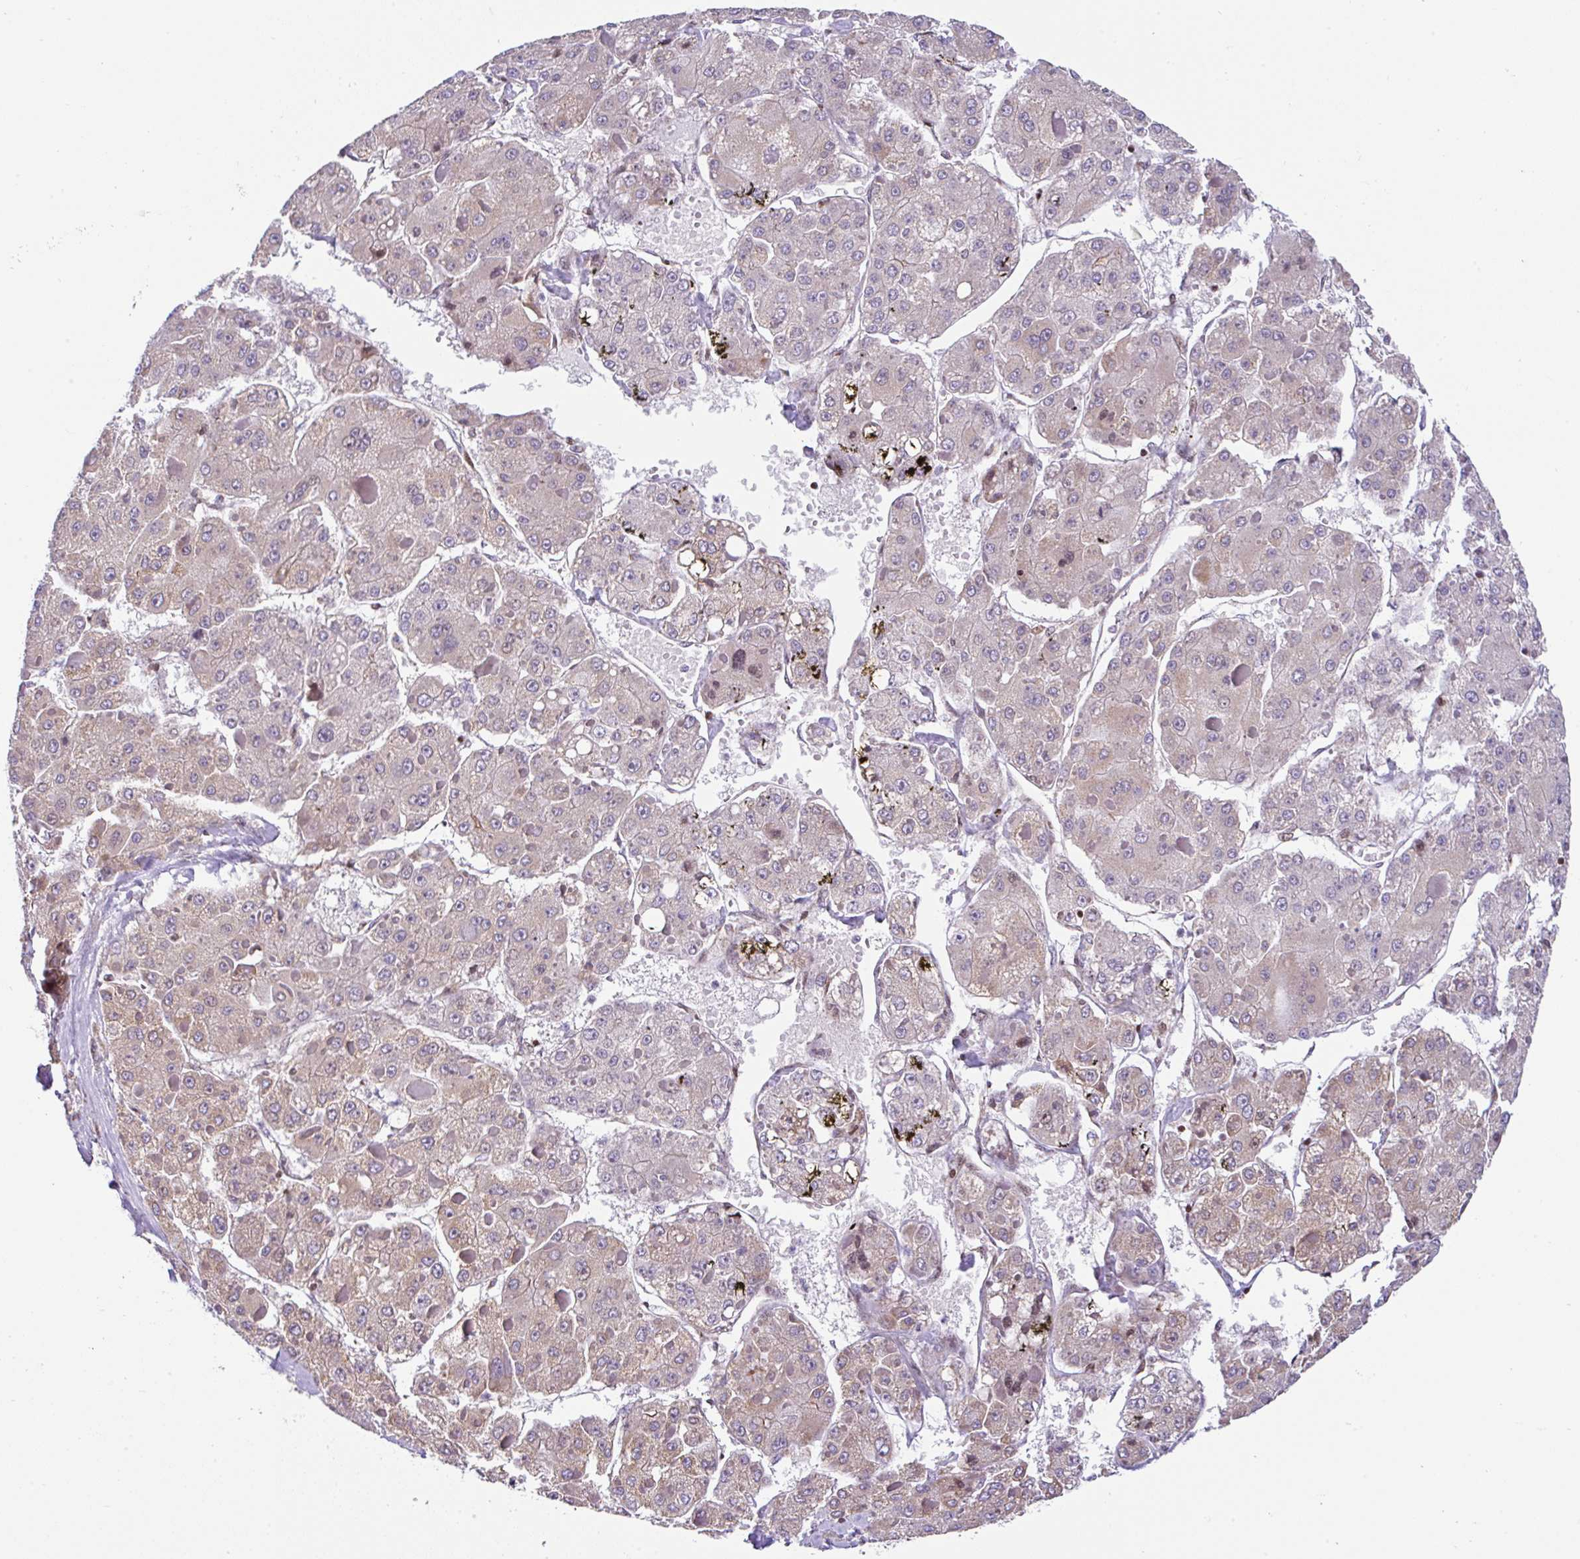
{"staining": {"intensity": "negative", "quantity": "none", "location": "none"}, "tissue": "liver cancer", "cell_type": "Tumor cells", "image_type": "cancer", "snomed": [{"axis": "morphology", "description": "Carcinoma, Hepatocellular, NOS"}, {"axis": "topography", "description": "Liver"}], "caption": "Micrograph shows no protein positivity in tumor cells of liver cancer tissue.", "gene": "FIGNL1", "patient": {"sex": "female", "age": 73}}